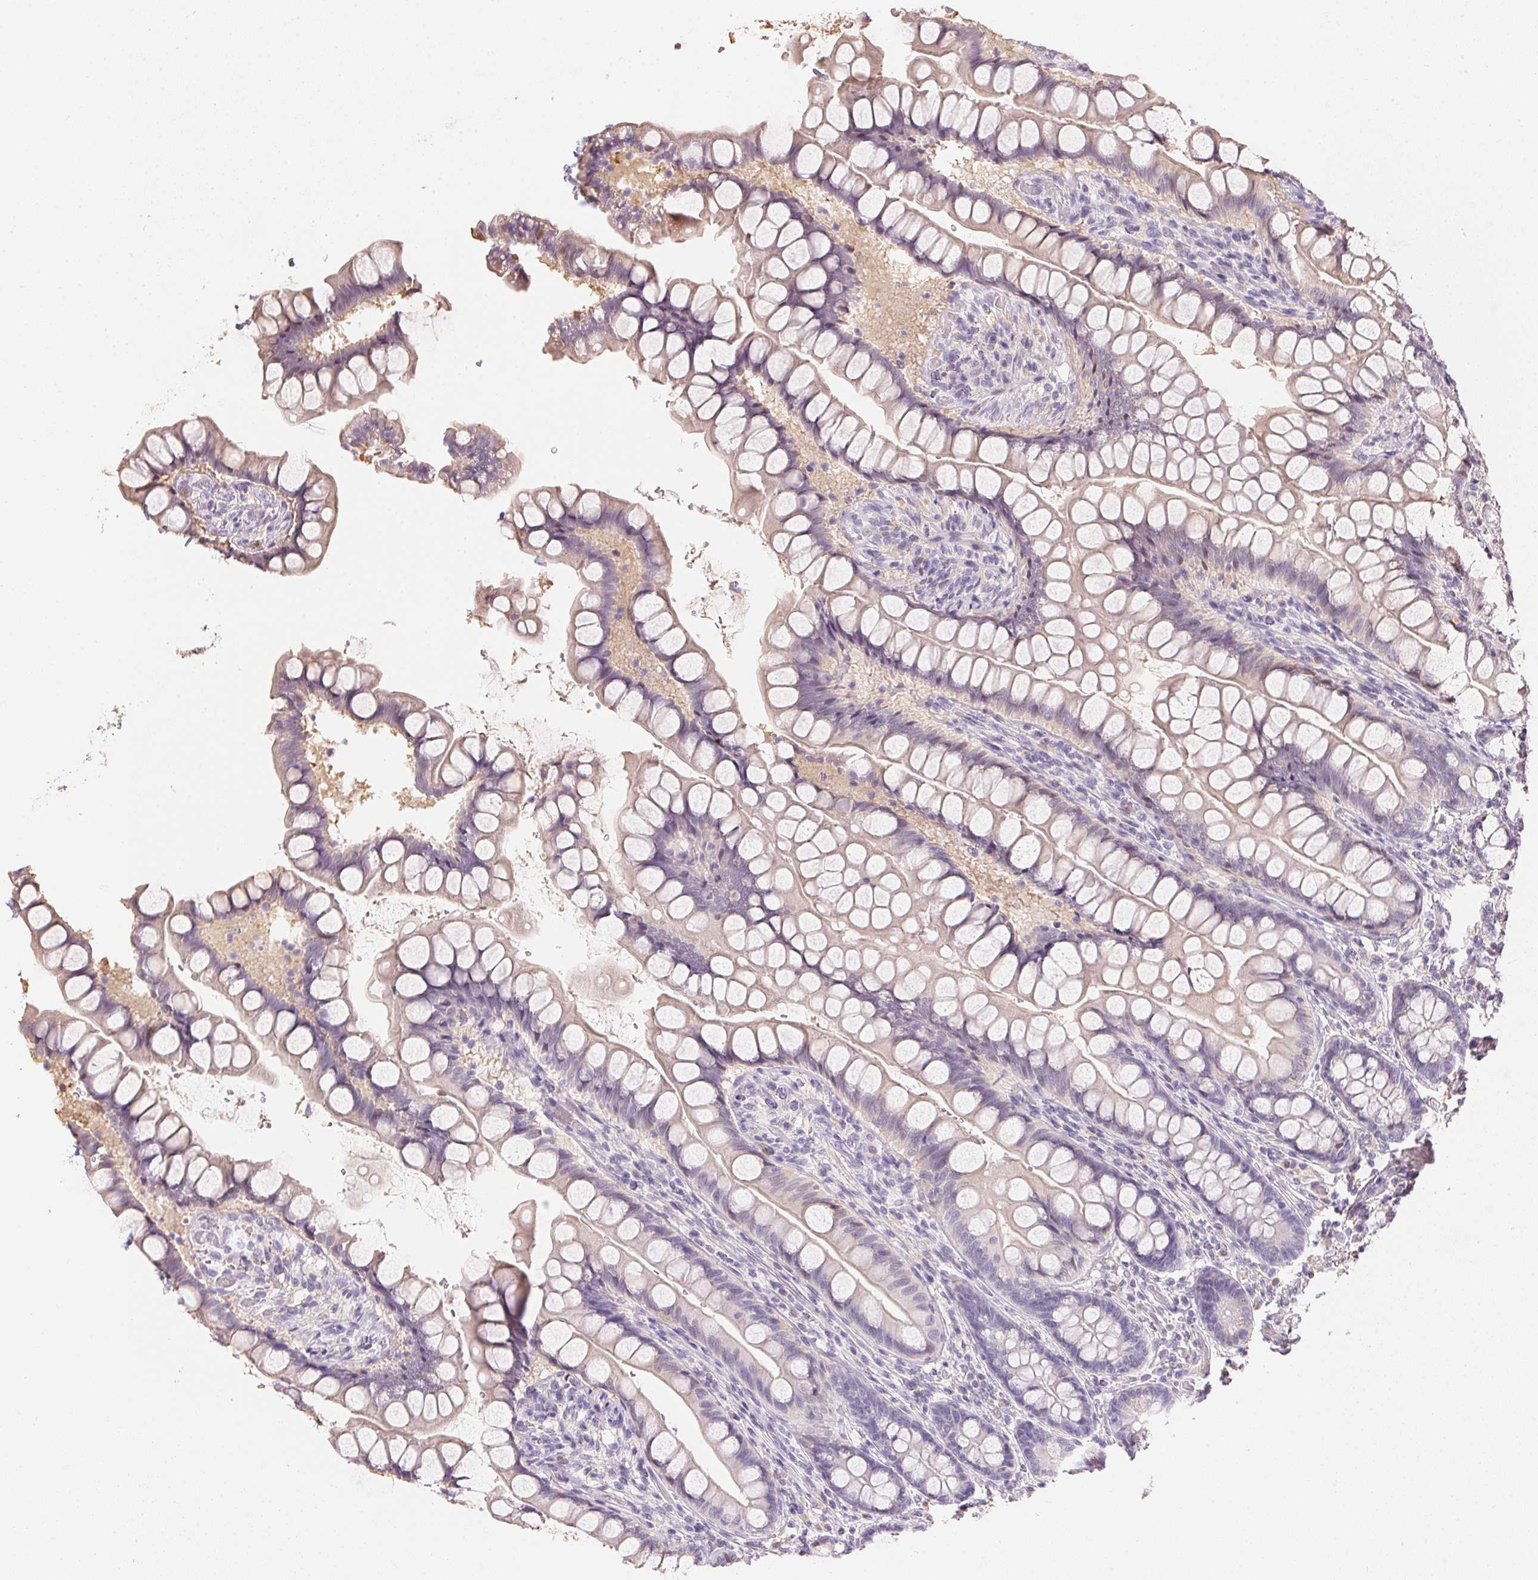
{"staining": {"intensity": "strong", "quantity": "<25%", "location": "cytoplasmic/membranous"}, "tissue": "small intestine", "cell_type": "Glandular cells", "image_type": "normal", "snomed": [{"axis": "morphology", "description": "Normal tissue, NOS"}, {"axis": "topography", "description": "Small intestine"}], "caption": "Immunohistochemistry (IHC) photomicrograph of benign human small intestine stained for a protein (brown), which demonstrates medium levels of strong cytoplasmic/membranous staining in about <25% of glandular cells.", "gene": "S100A3", "patient": {"sex": "male", "age": 70}}